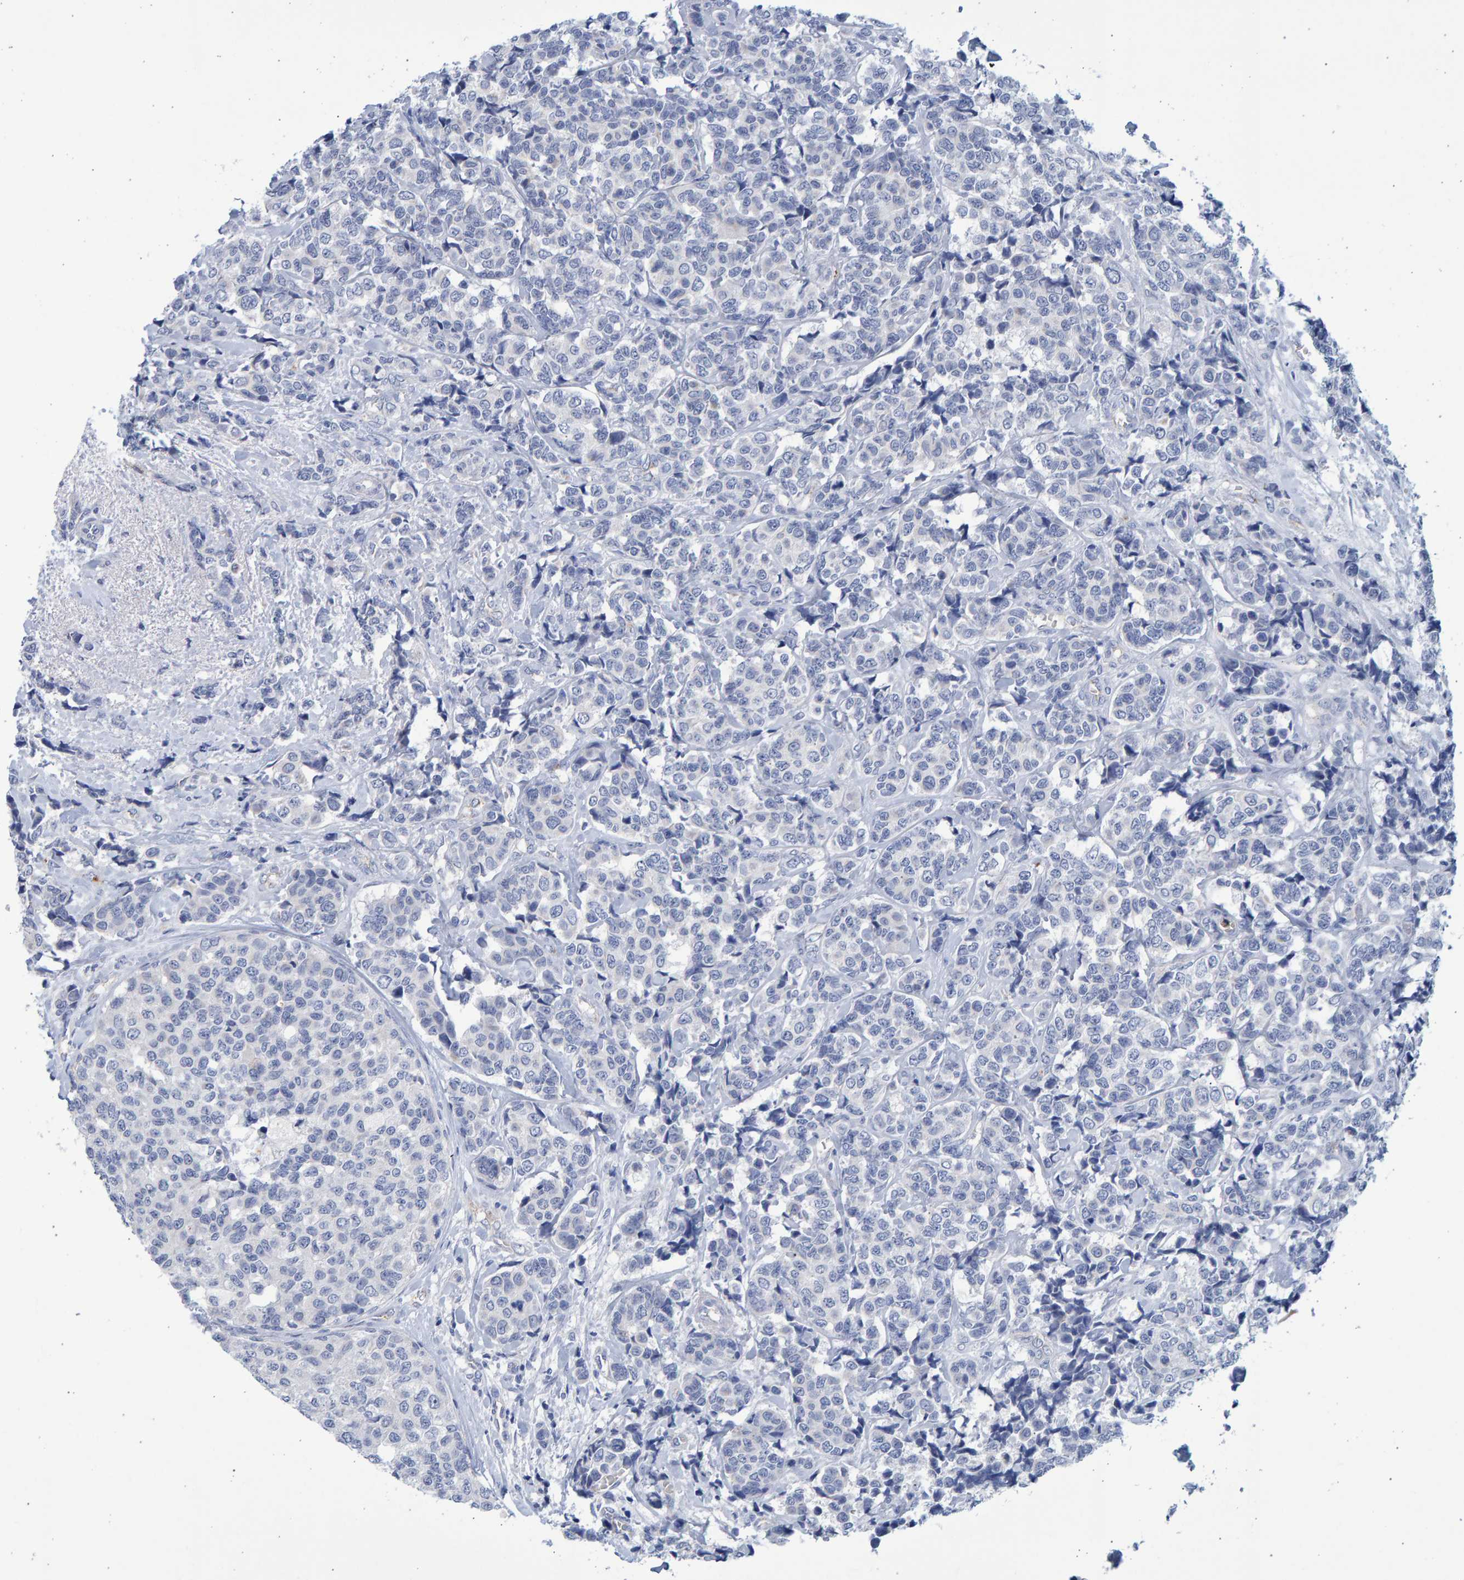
{"staining": {"intensity": "negative", "quantity": "none", "location": "none"}, "tissue": "breast cancer", "cell_type": "Tumor cells", "image_type": "cancer", "snomed": [{"axis": "morphology", "description": "Normal tissue, NOS"}, {"axis": "morphology", "description": "Duct carcinoma"}, {"axis": "topography", "description": "Breast"}], "caption": "Image shows no protein staining in tumor cells of breast infiltrating ductal carcinoma tissue.", "gene": "SLC34A3", "patient": {"sex": "female", "age": 43}}